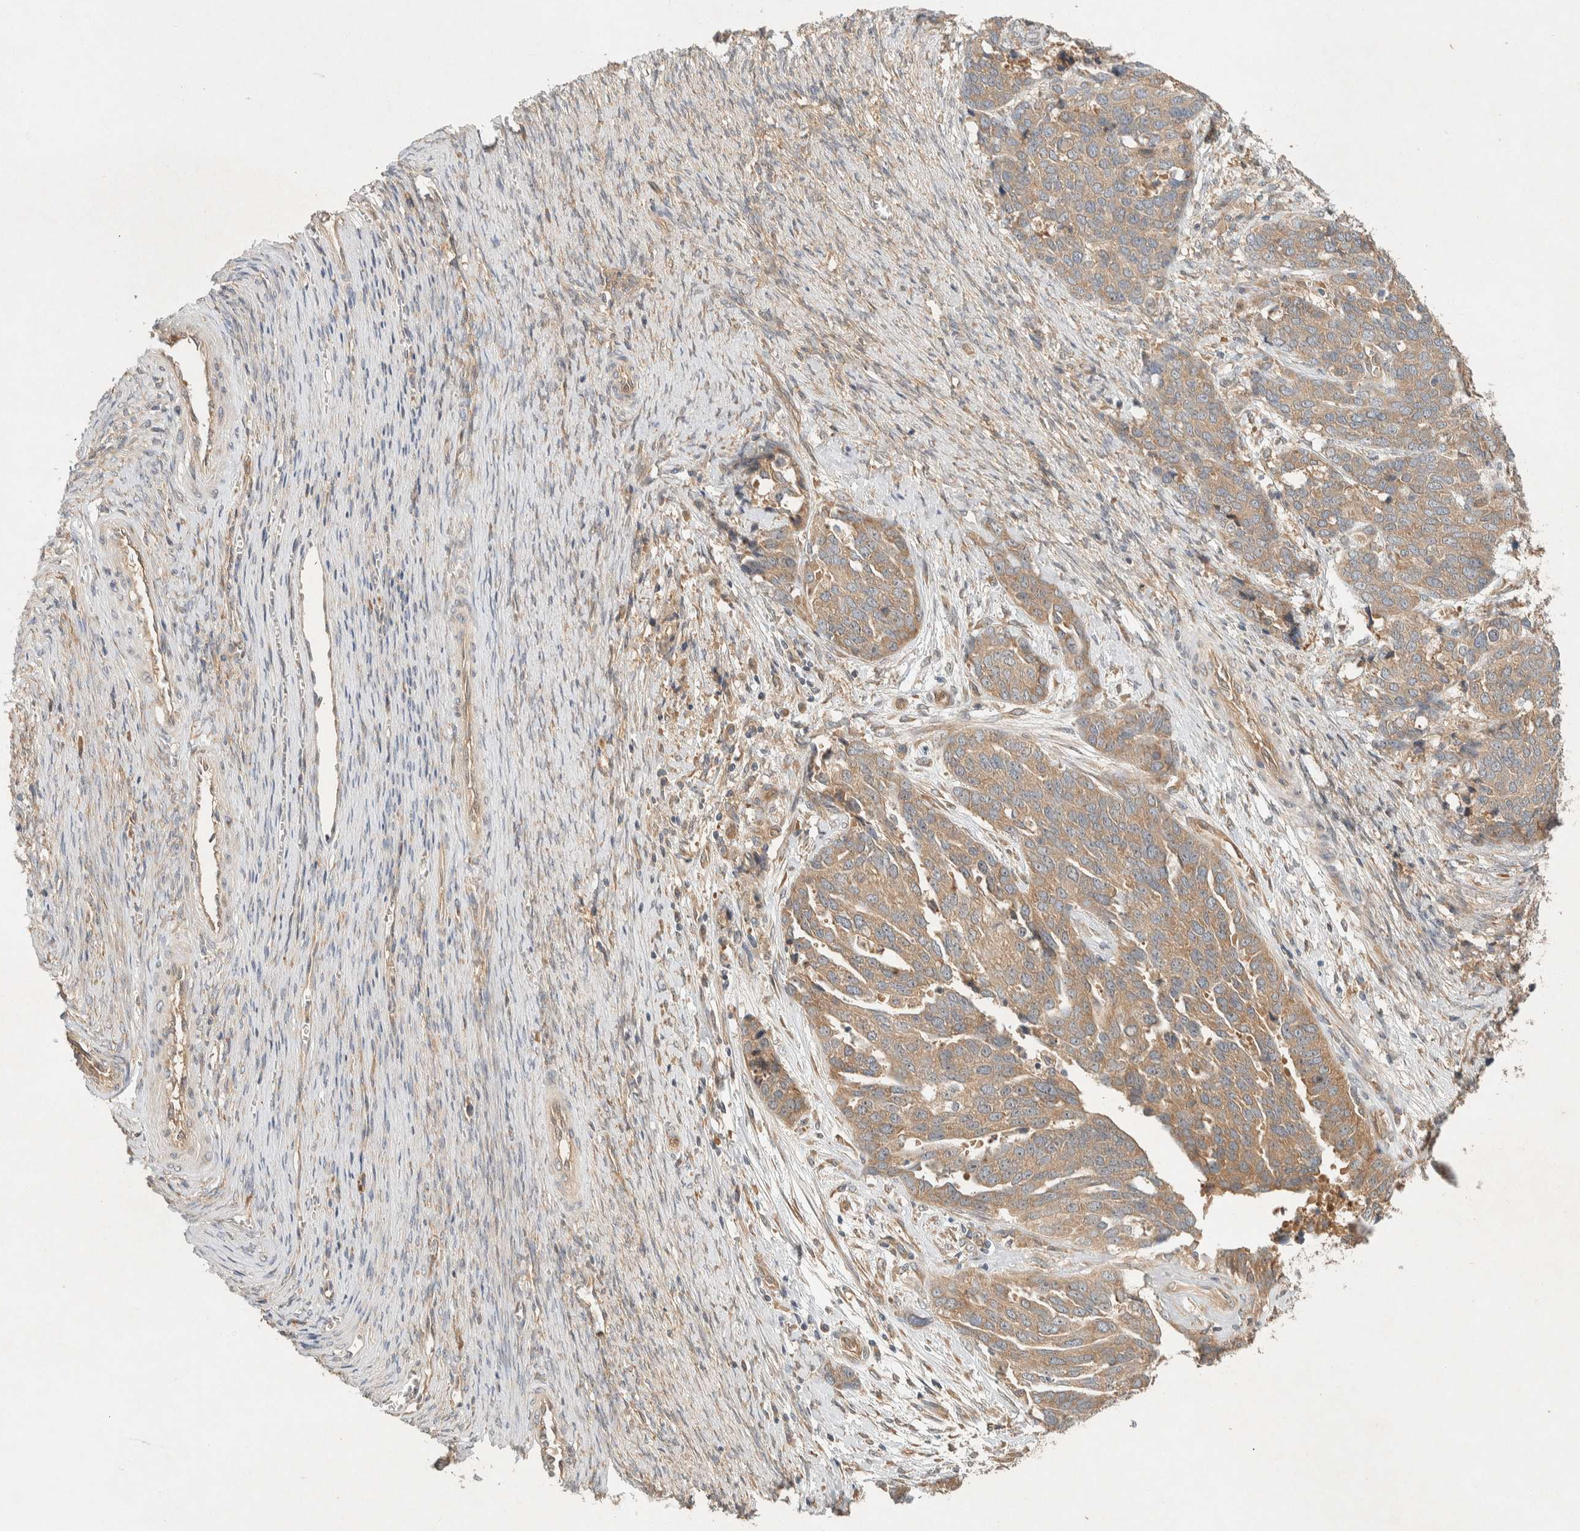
{"staining": {"intensity": "weak", "quantity": ">75%", "location": "cytoplasmic/membranous"}, "tissue": "ovarian cancer", "cell_type": "Tumor cells", "image_type": "cancer", "snomed": [{"axis": "morphology", "description": "Cystadenocarcinoma, serous, NOS"}, {"axis": "topography", "description": "Ovary"}], "caption": "Immunohistochemical staining of ovarian cancer demonstrates low levels of weak cytoplasmic/membranous expression in approximately >75% of tumor cells. (IHC, brightfield microscopy, high magnification).", "gene": "PXK", "patient": {"sex": "female", "age": 44}}